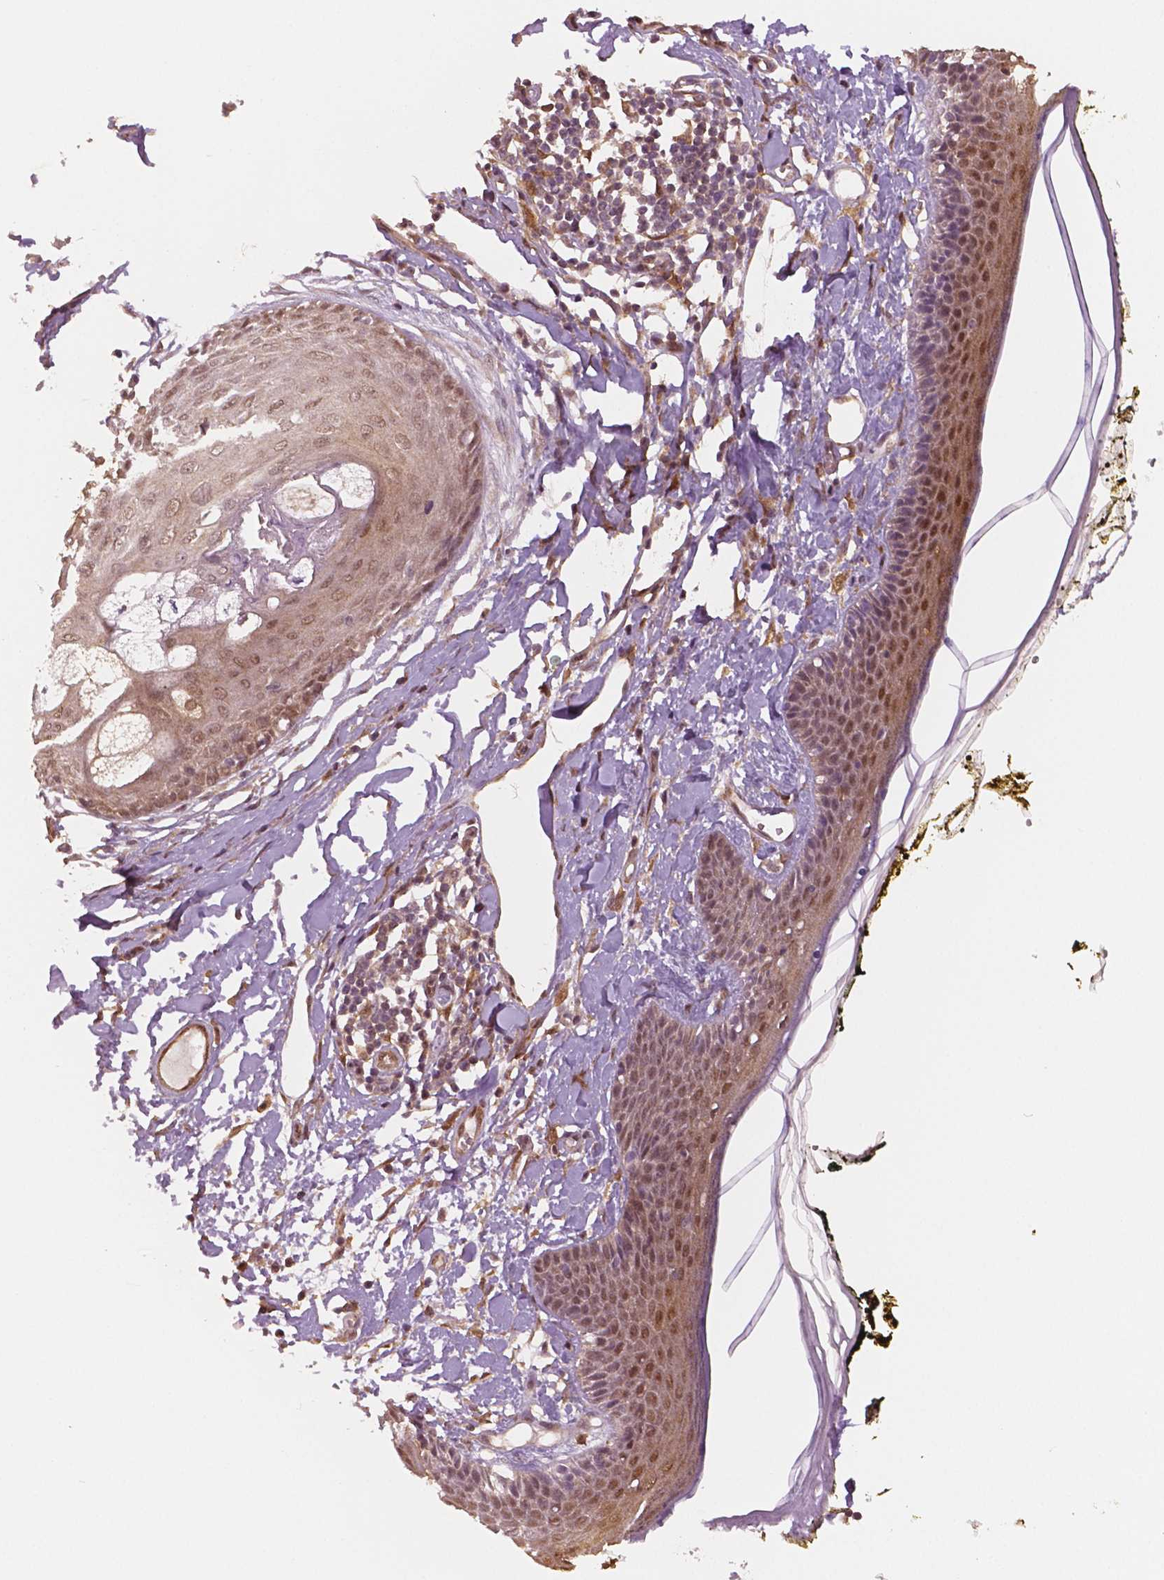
{"staining": {"intensity": "moderate", "quantity": ">75%", "location": "cytoplasmic/membranous"}, "tissue": "skin", "cell_type": "Fibroblasts", "image_type": "normal", "snomed": [{"axis": "morphology", "description": "Normal tissue, NOS"}, {"axis": "topography", "description": "Skin"}], "caption": "Immunohistochemical staining of benign skin shows >75% levels of moderate cytoplasmic/membranous protein expression in about >75% of fibroblasts.", "gene": "STAT3", "patient": {"sex": "male", "age": 76}}